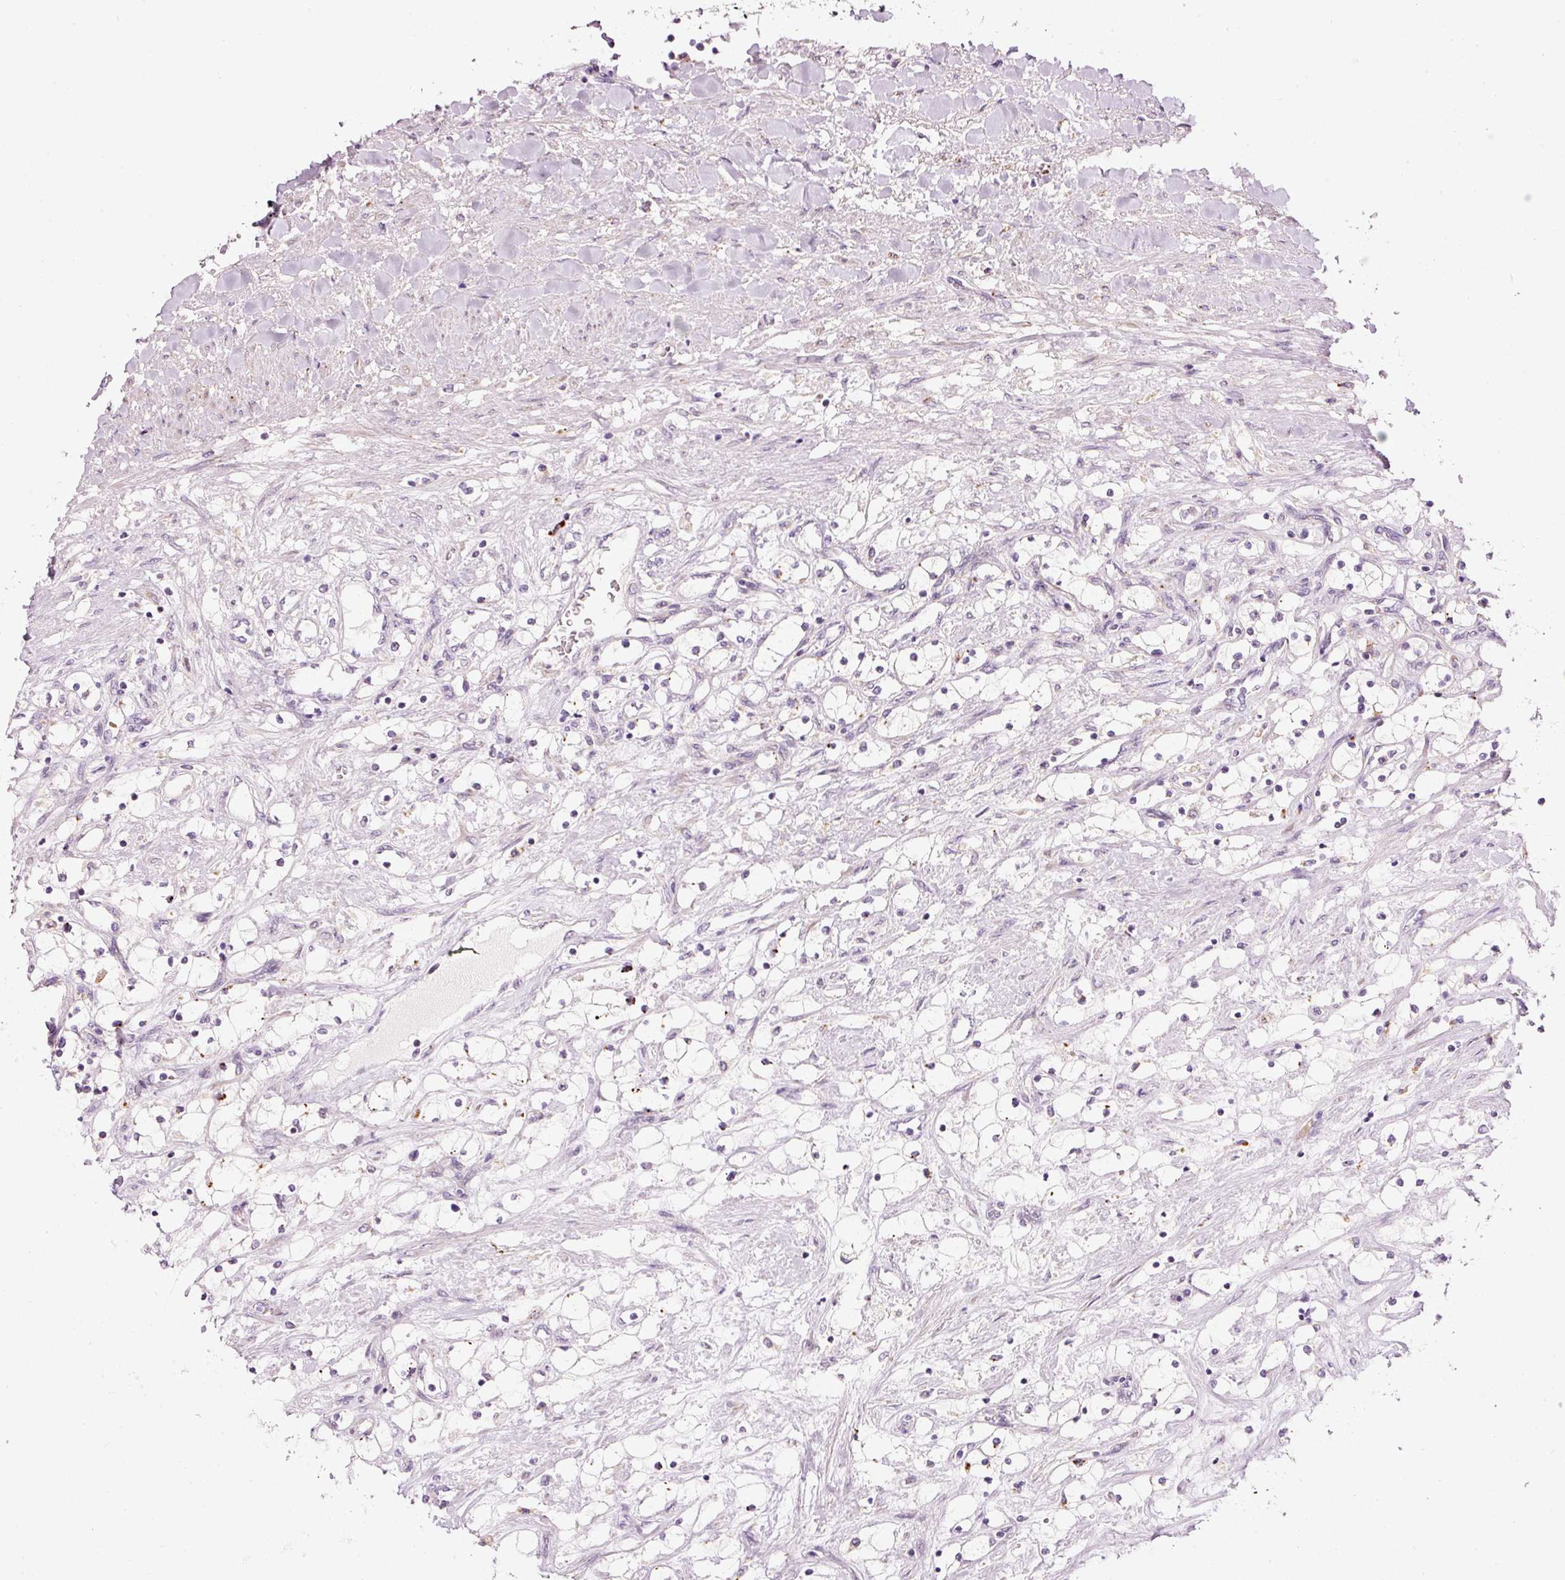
{"staining": {"intensity": "negative", "quantity": "none", "location": "none"}, "tissue": "renal cancer", "cell_type": "Tumor cells", "image_type": "cancer", "snomed": [{"axis": "morphology", "description": "Adenocarcinoma, NOS"}, {"axis": "topography", "description": "Kidney"}], "caption": "Immunohistochemistry of renal adenocarcinoma displays no staining in tumor cells.", "gene": "ZNF639", "patient": {"sex": "male", "age": 68}}